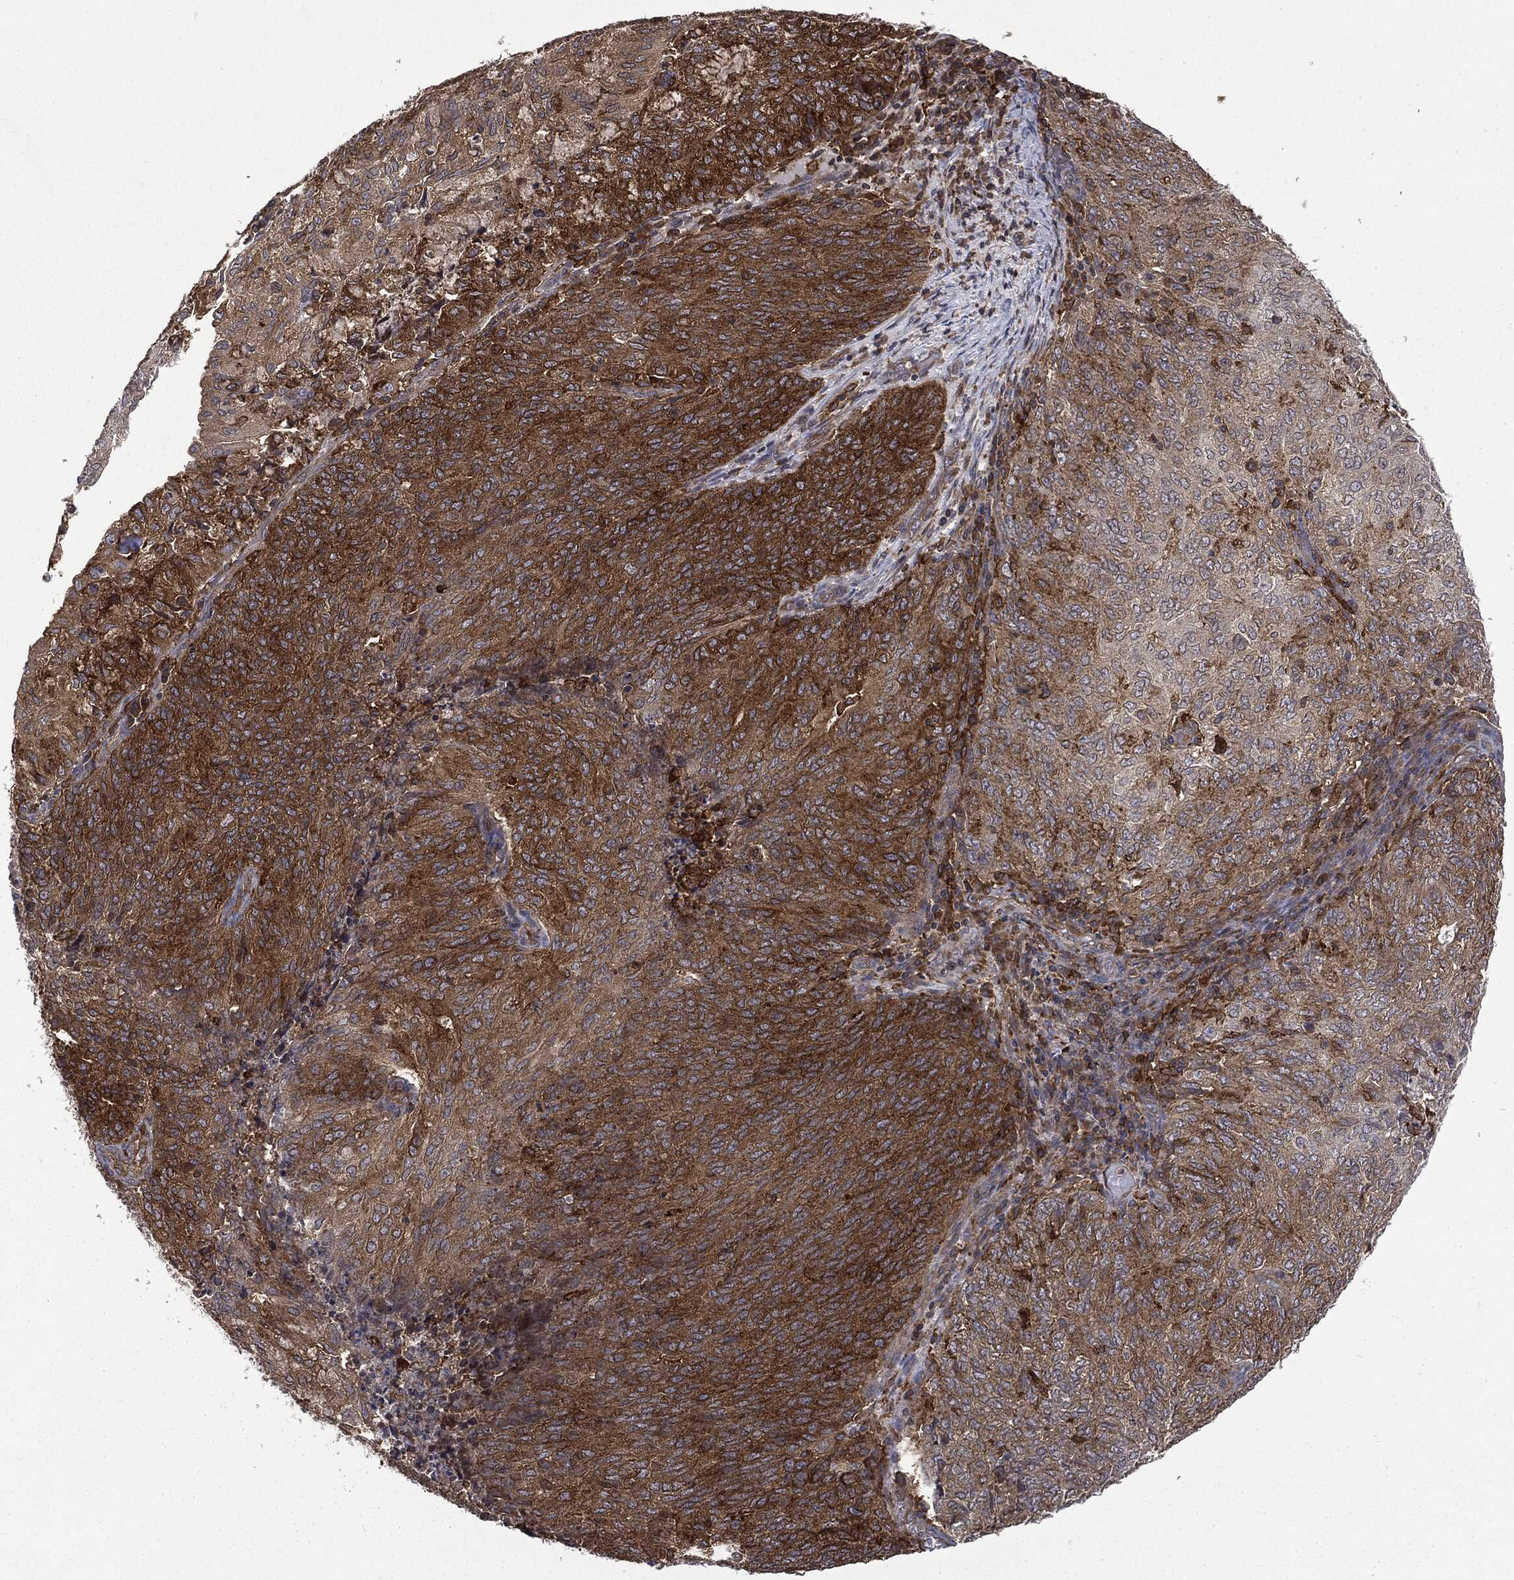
{"staining": {"intensity": "strong", "quantity": ">75%", "location": "cytoplasmic/membranous"}, "tissue": "endometrial cancer", "cell_type": "Tumor cells", "image_type": "cancer", "snomed": [{"axis": "morphology", "description": "Adenocarcinoma, NOS"}, {"axis": "topography", "description": "Endometrium"}], "caption": "Immunohistochemistry staining of endometrial cancer, which displays high levels of strong cytoplasmic/membranous positivity in approximately >75% of tumor cells indicating strong cytoplasmic/membranous protein expression. The staining was performed using DAB (brown) for protein detection and nuclei were counterstained in hematoxylin (blue).", "gene": "SNX5", "patient": {"sex": "female", "age": 82}}